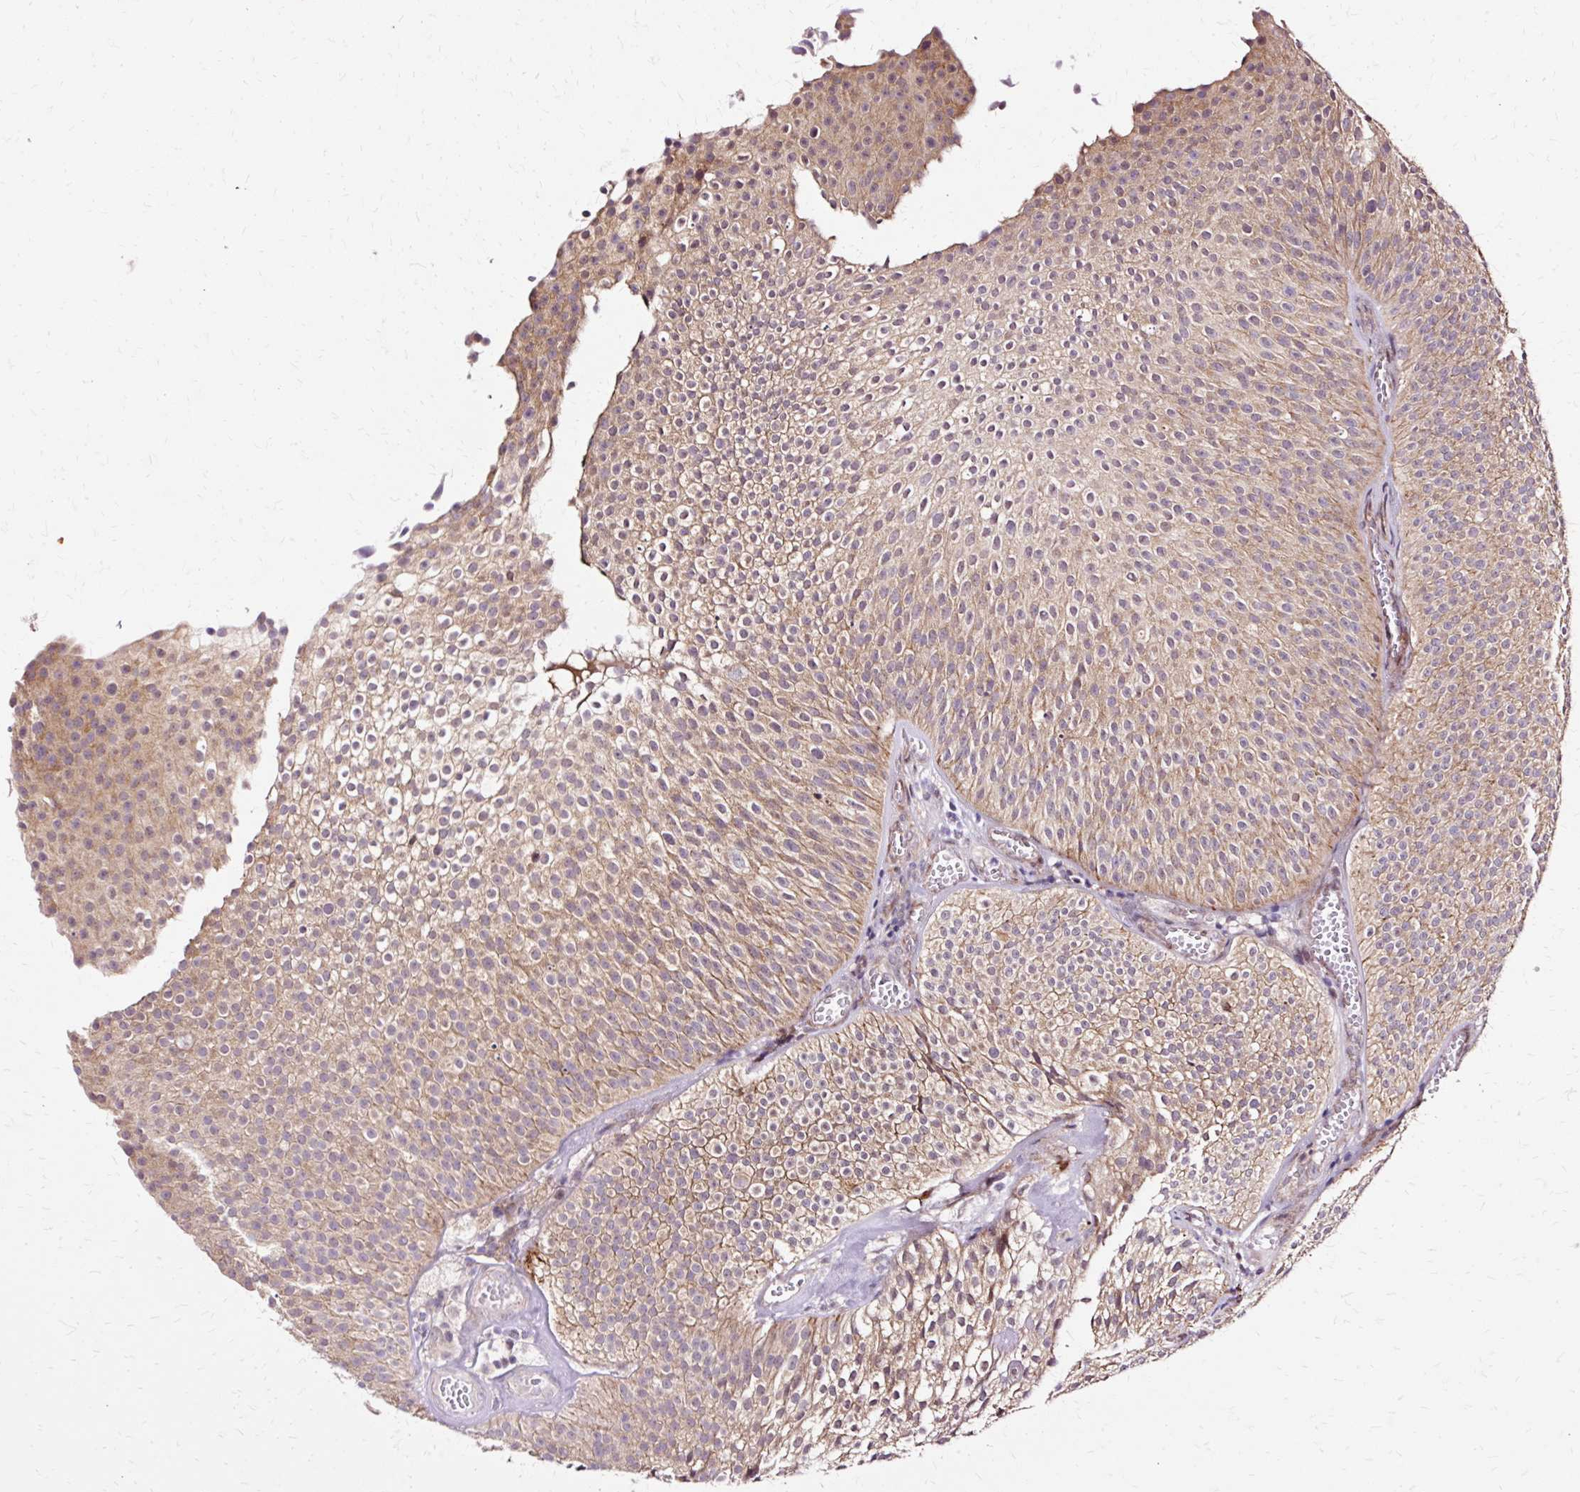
{"staining": {"intensity": "moderate", "quantity": "25%-75%", "location": "cytoplasmic/membranous"}, "tissue": "urothelial cancer", "cell_type": "Tumor cells", "image_type": "cancer", "snomed": [{"axis": "morphology", "description": "Urothelial carcinoma, Low grade"}, {"axis": "topography", "description": "Urinary bladder"}], "caption": "Immunohistochemical staining of low-grade urothelial carcinoma reveals moderate cytoplasmic/membranous protein positivity in approximately 25%-75% of tumor cells.", "gene": "GEMIN2", "patient": {"sex": "male", "age": 91}}